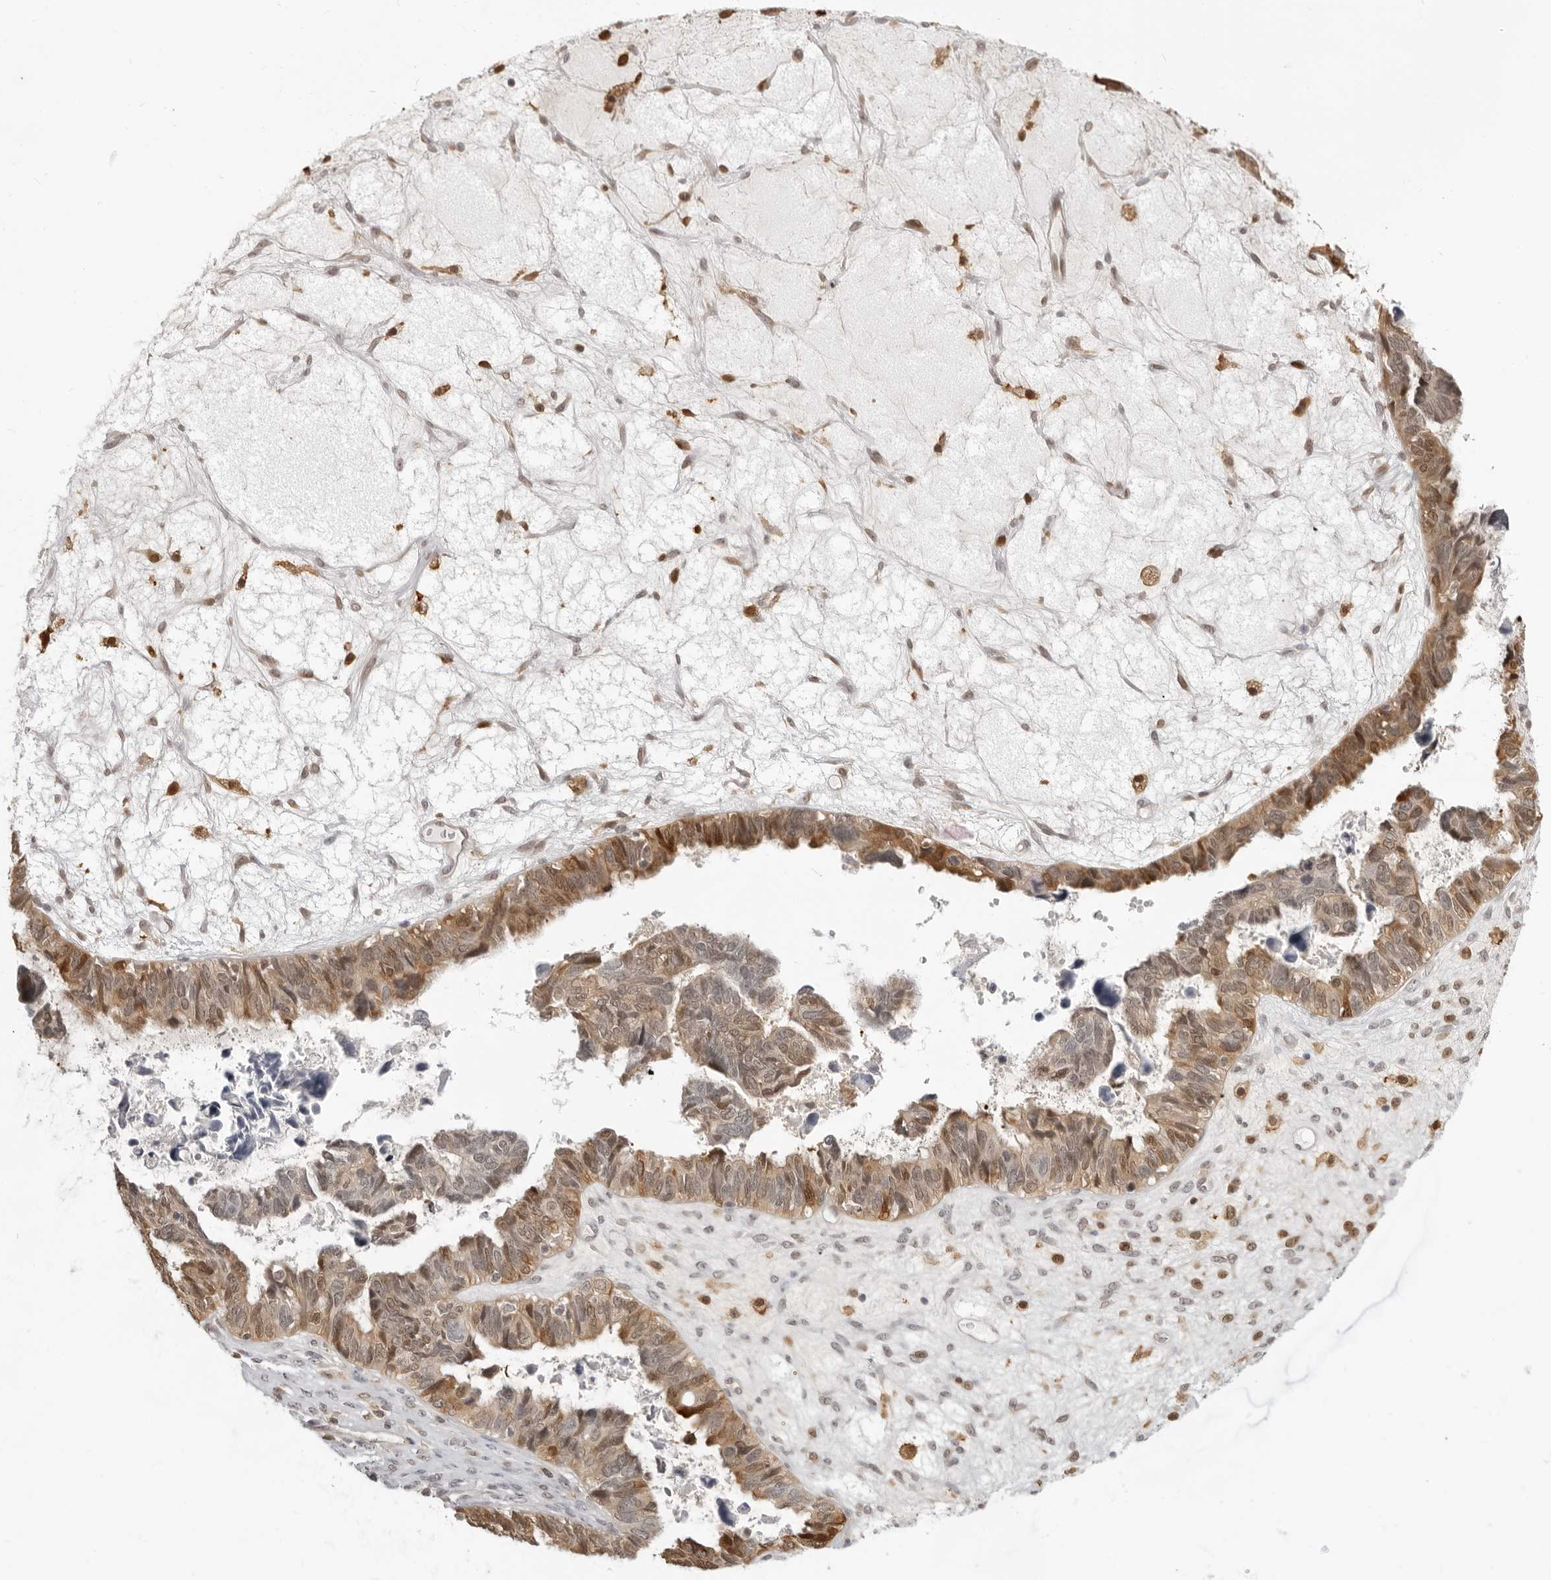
{"staining": {"intensity": "moderate", "quantity": ">75%", "location": "cytoplasmic/membranous,nuclear"}, "tissue": "ovarian cancer", "cell_type": "Tumor cells", "image_type": "cancer", "snomed": [{"axis": "morphology", "description": "Cystadenocarcinoma, serous, NOS"}, {"axis": "topography", "description": "Ovary"}], "caption": "Moderate cytoplasmic/membranous and nuclear protein positivity is appreciated in approximately >75% of tumor cells in serous cystadenocarcinoma (ovarian).", "gene": "SRGAP2", "patient": {"sex": "female", "age": 79}}